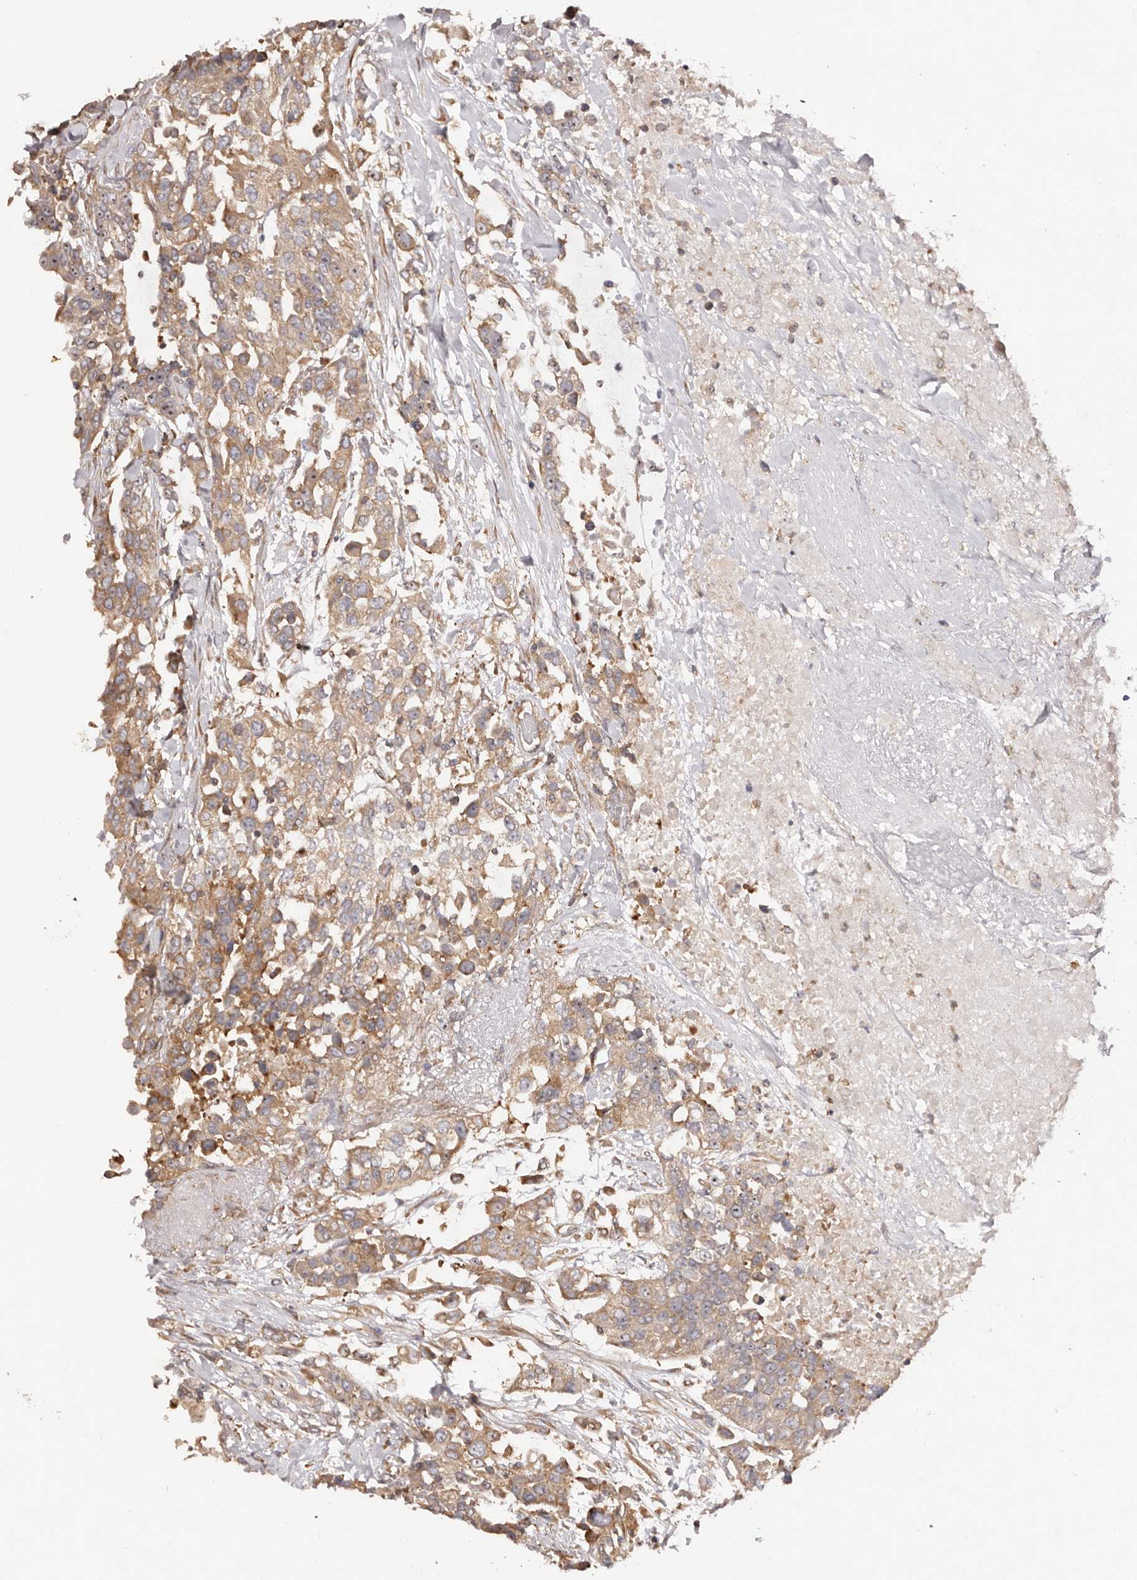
{"staining": {"intensity": "moderate", "quantity": ">75%", "location": "cytoplasmic/membranous,nuclear"}, "tissue": "urothelial cancer", "cell_type": "Tumor cells", "image_type": "cancer", "snomed": [{"axis": "morphology", "description": "Urothelial carcinoma, High grade"}, {"axis": "topography", "description": "Urinary bladder"}], "caption": "A micrograph of human urothelial cancer stained for a protein displays moderate cytoplasmic/membranous and nuclear brown staining in tumor cells. The staining is performed using DAB brown chromogen to label protein expression. The nuclei are counter-stained blue using hematoxylin.", "gene": "RPS6", "patient": {"sex": "female", "age": 80}}